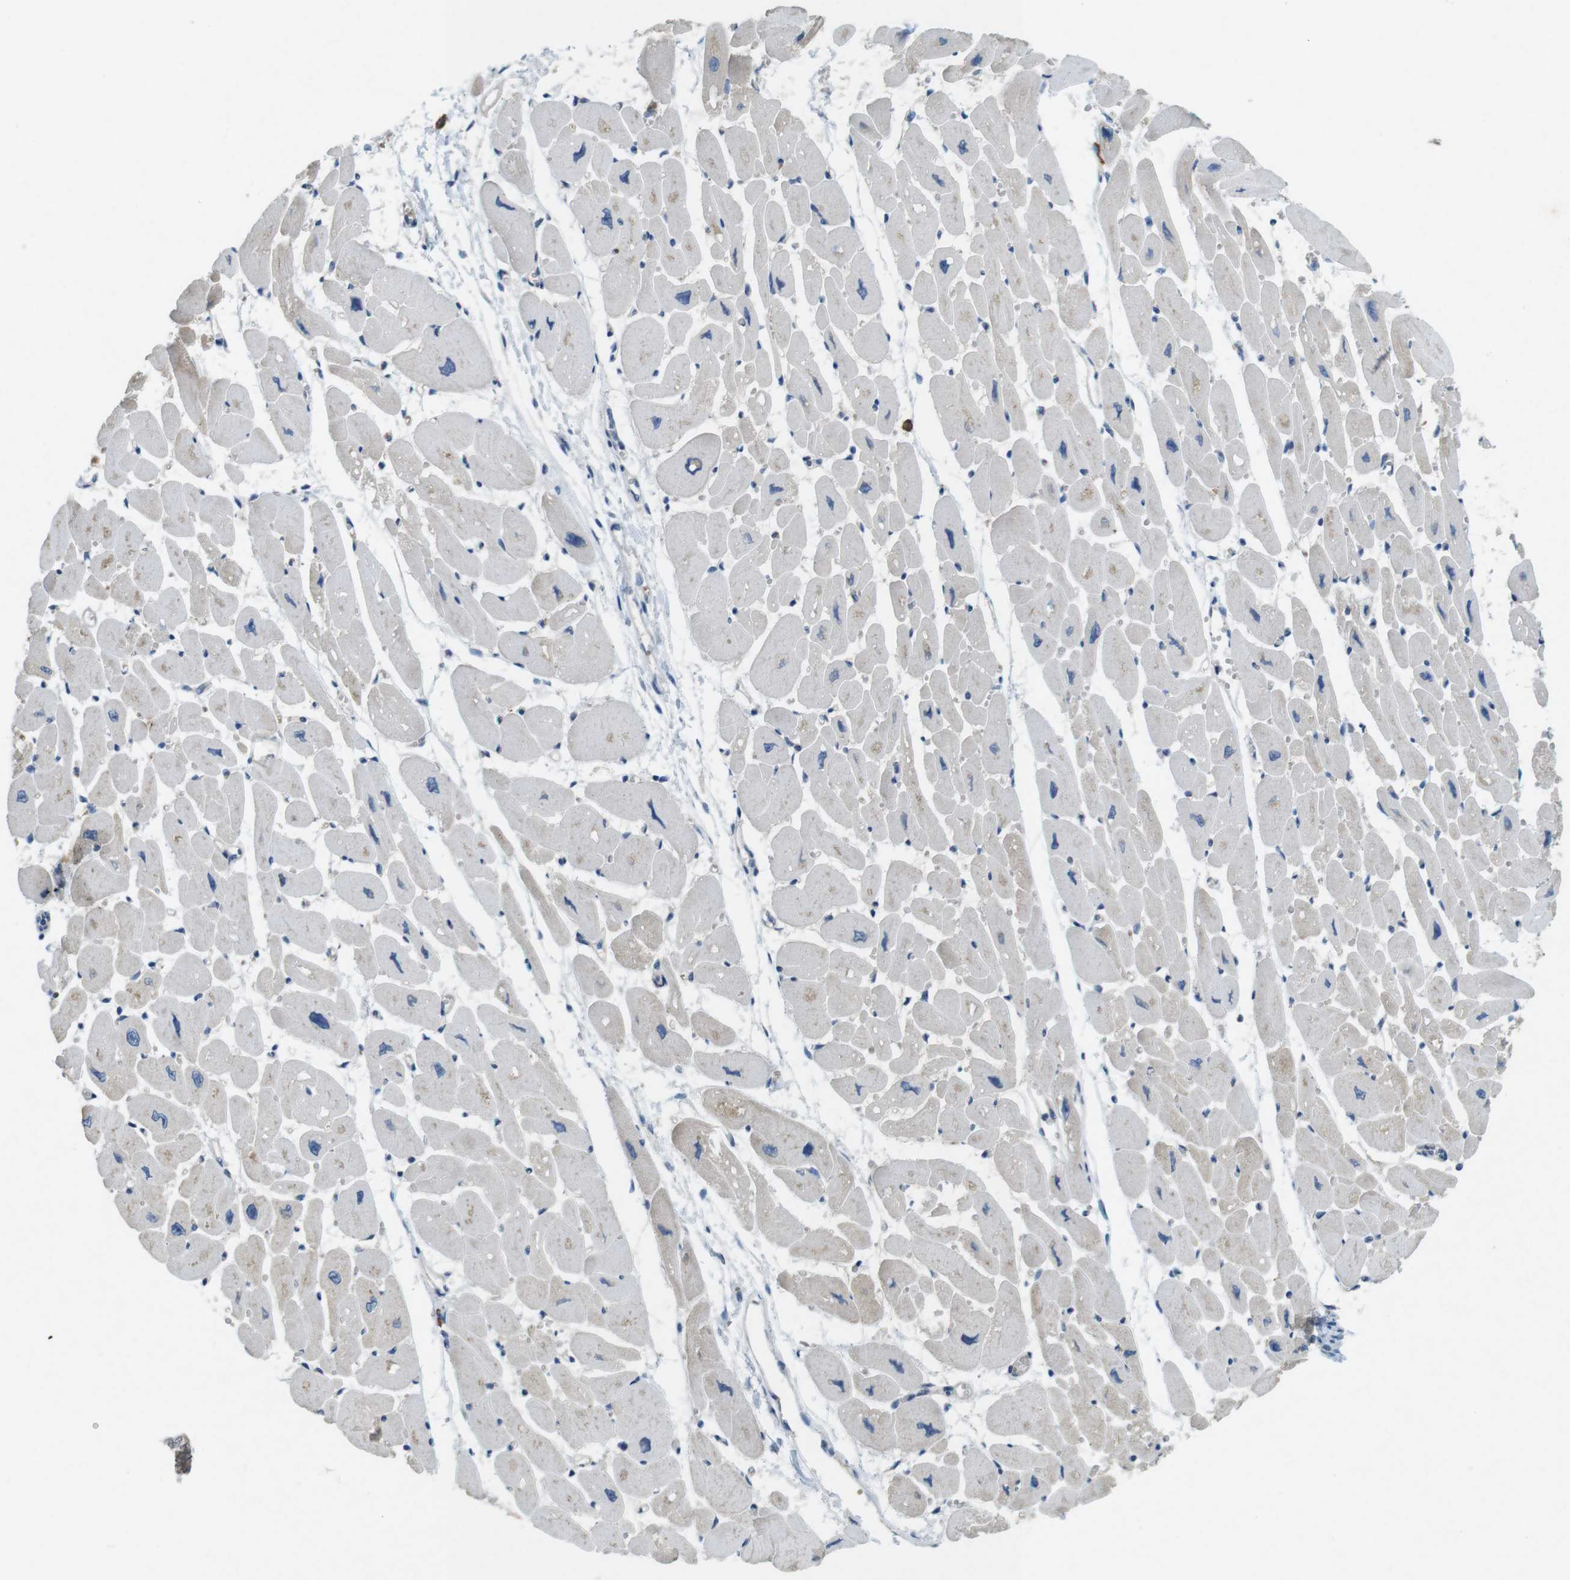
{"staining": {"intensity": "weak", "quantity": "<25%", "location": "cytoplasmic/membranous"}, "tissue": "heart muscle", "cell_type": "Cardiomyocytes", "image_type": "normal", "snomed": [{"axis": "morphology", "description": "Normal tissue, NOS"}, {"axis": "topography", "description": "Heart"}], "caption": "Benign heart muscle was stained to show a protein in brown. There is no significant positivity in cardiomyocytes. (DAB (3,3'-diaminobenzidine) IHC, high magnification).", "gene": "SUGT1", "patient": {"sex": "female", "age": 54}}